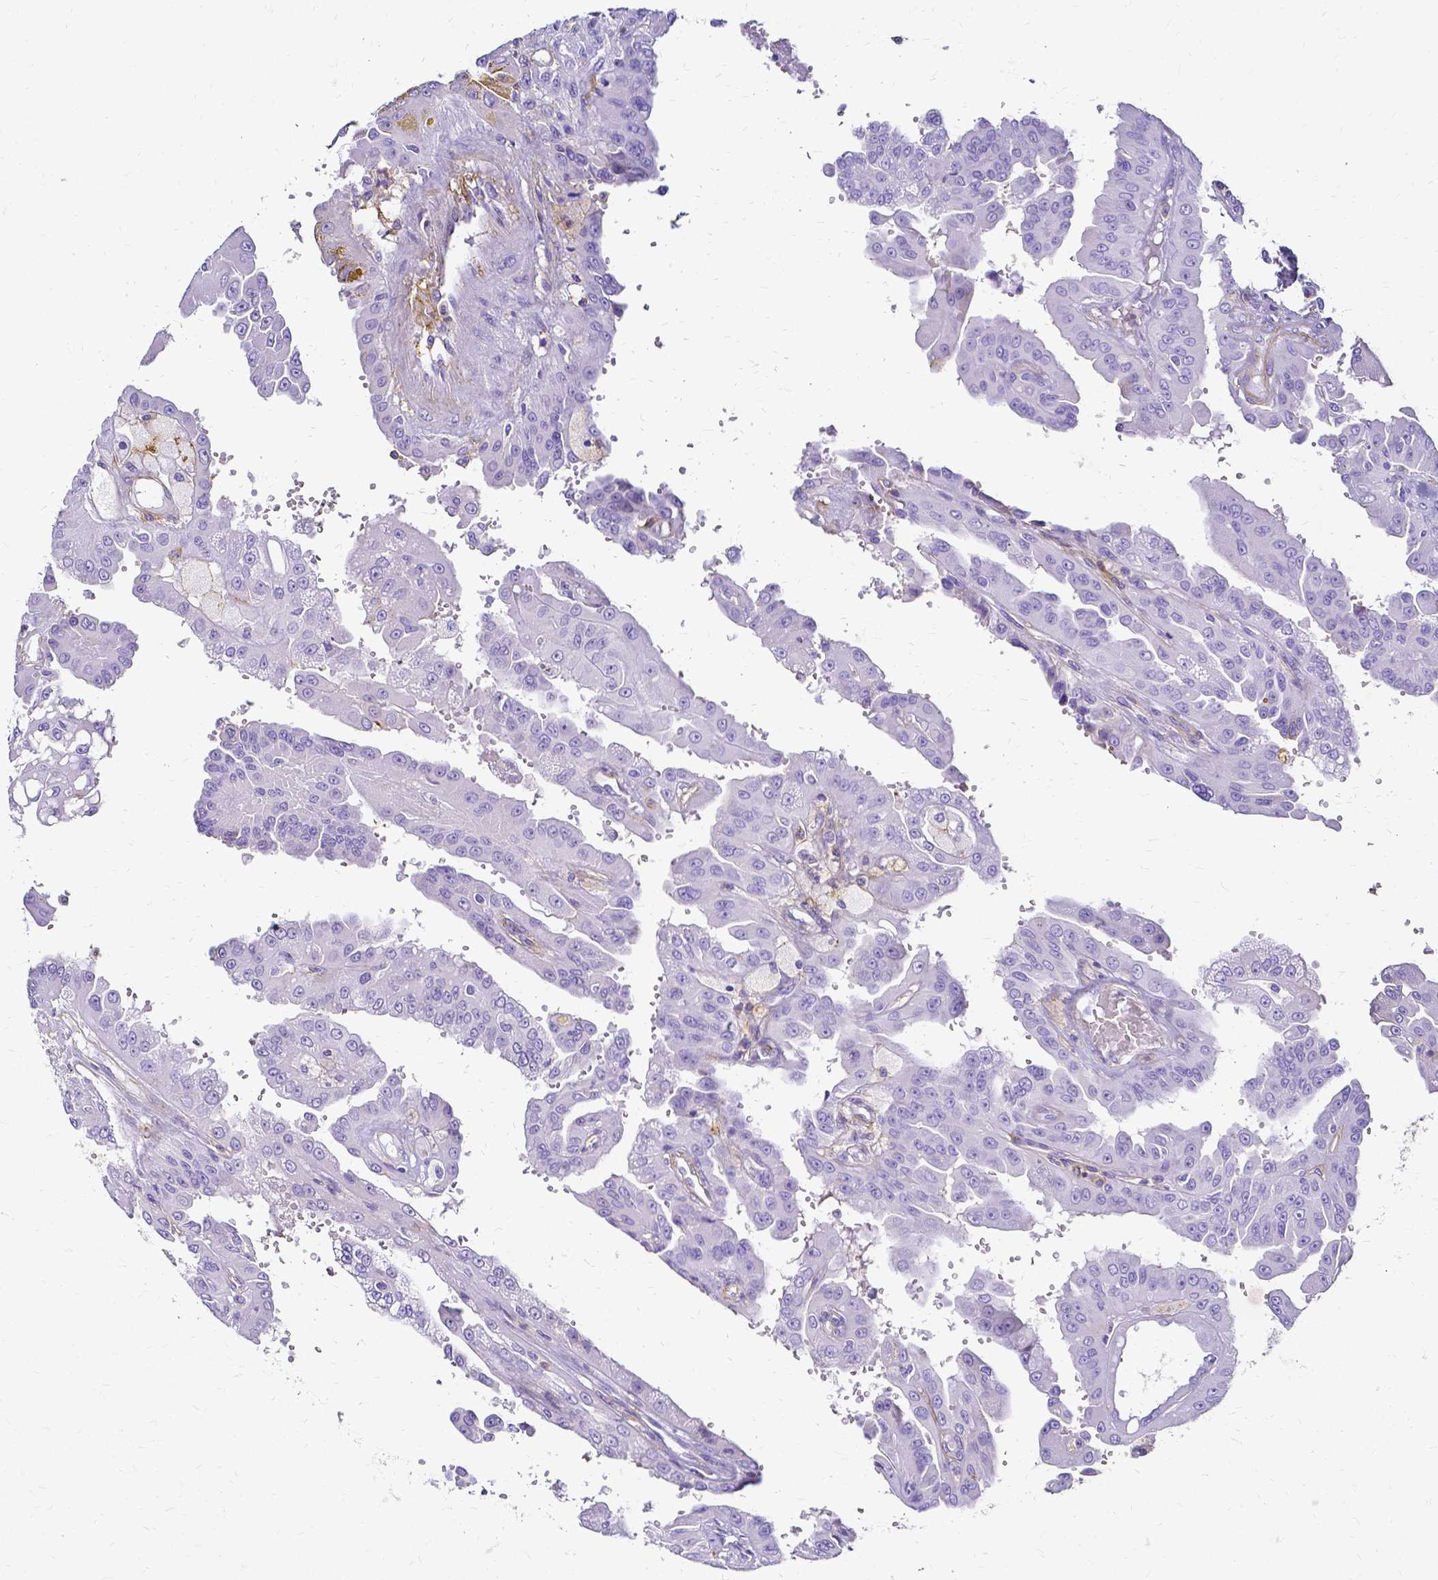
{"staining": {"intensity": "negative", "quantity": "none", "location": "none"}, "tissue": "renal cancer", "cell_type": "Tumor cells", "image_type": "cancer", "snomed": [{"axis": "morphology", "description": "Adenocarcinoma, NOS"}, {"axis": "topography", "description": "Kidney"}], "caption": "Human renal cancer (adenocarcinoma) stained for a protein using immunohistochemistry reveals no staining in tumor cells.", "gene": "HSPA12A", "patient": {"sex": "male", "age": 58}}